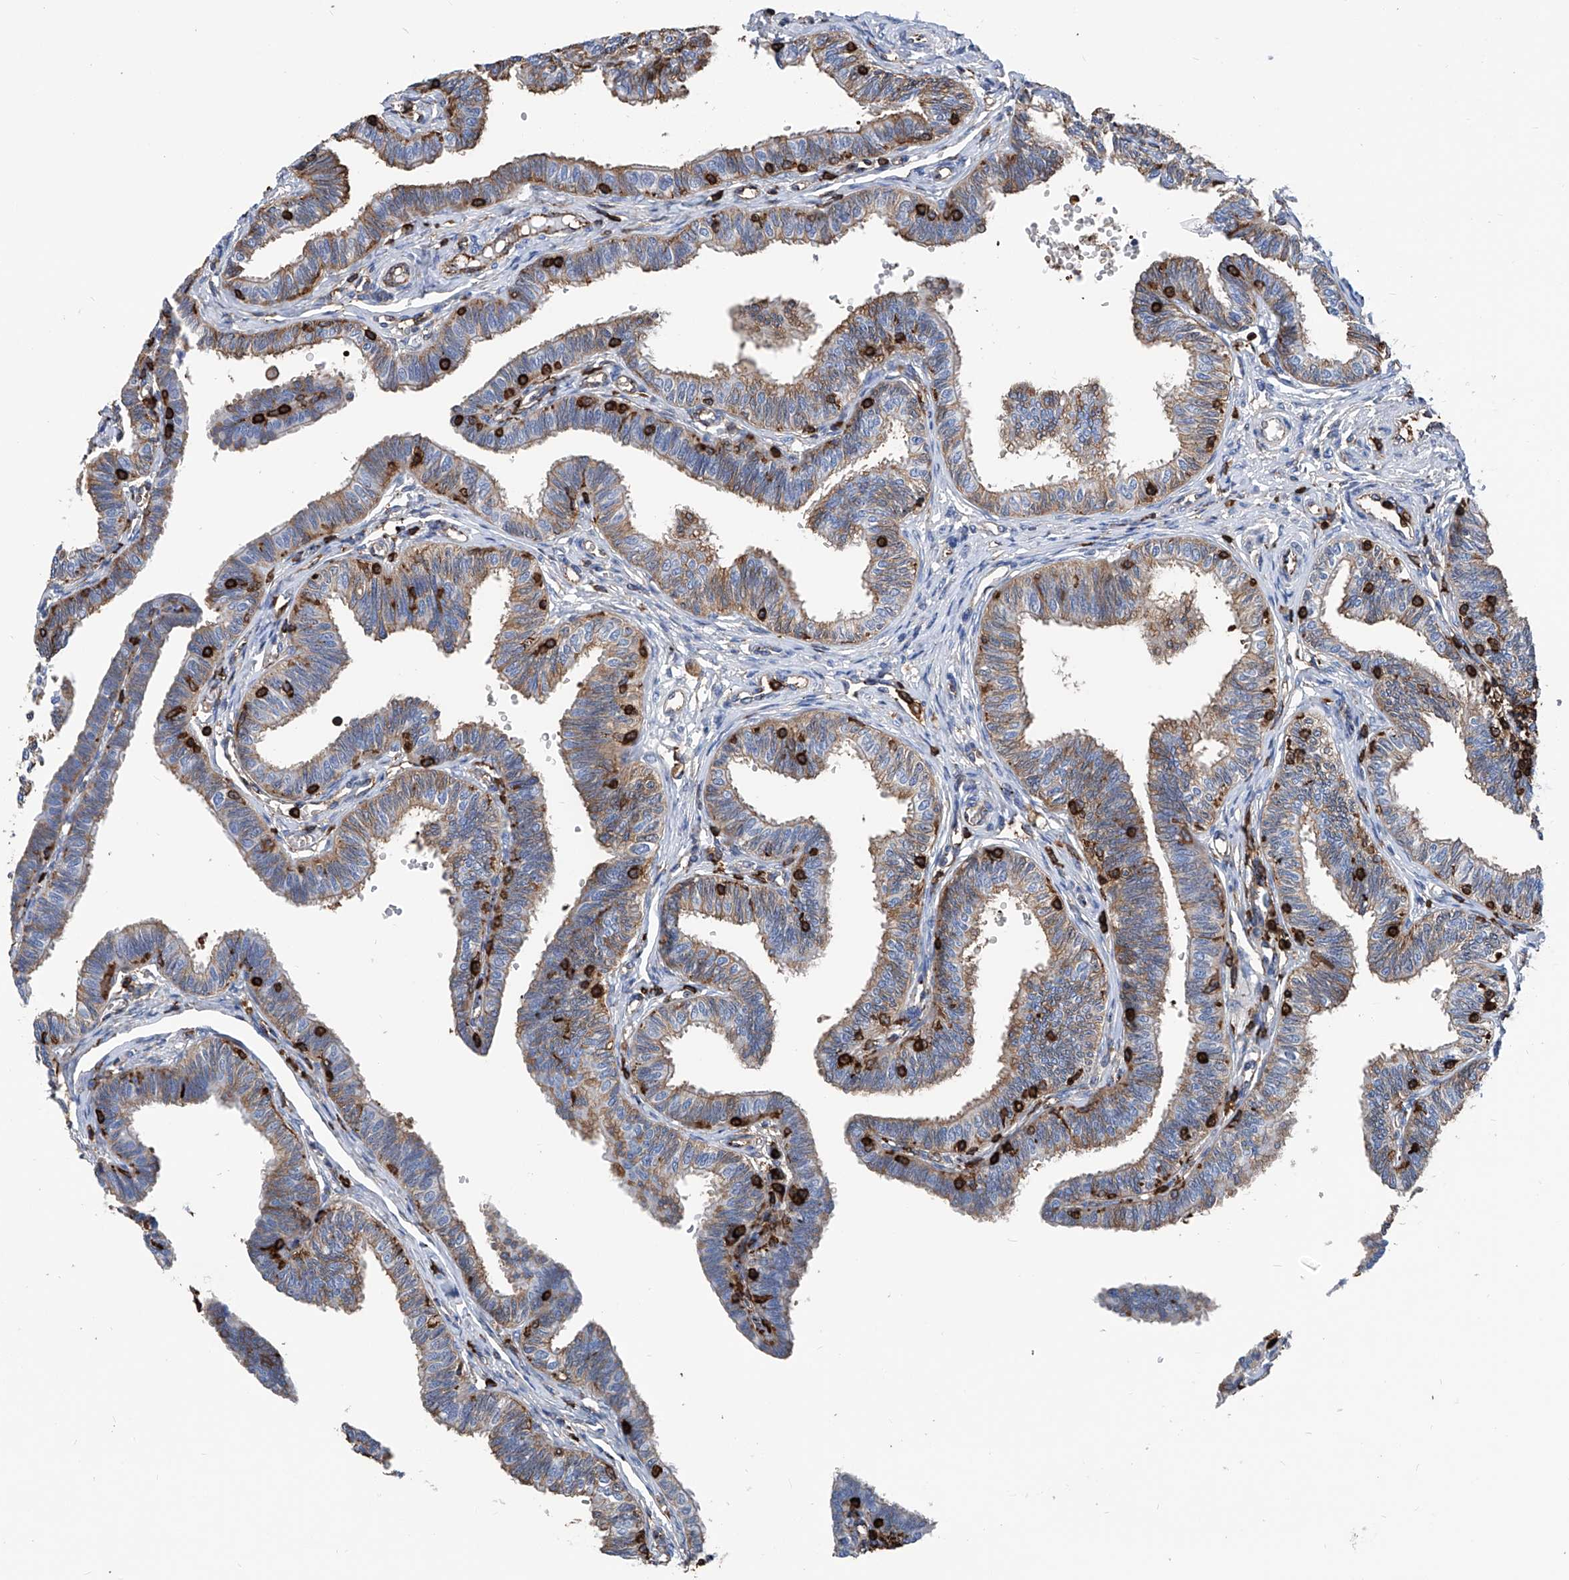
{"staining": {"intensity": "moderate", "quantity": ">75%", "location": "cytoplasmic/membranous"}, "tissue": "fallopian tube", "cell_type": "Glandular cells", "image_type": "normal", "snomed": [{"axis": "morphology", "description": "Normal tissue, NOS"}, {"axis": "topography", "description": "Fallopian tube"}, {"axis": "topography", "description": "Ovary"}], "caption": "Immunohistochemical staining of unremarkable human fallopian tube shows medium levels of moderate cytoplasmic/membranous positivity in approximately >75% of glandular cells. (DAB (3,3'-diaminobenzidine) = brown stain, brightfield microscopy at high magnification).", "gene": "ZNF484", "patient": {"sex": "female", "age": 23}}